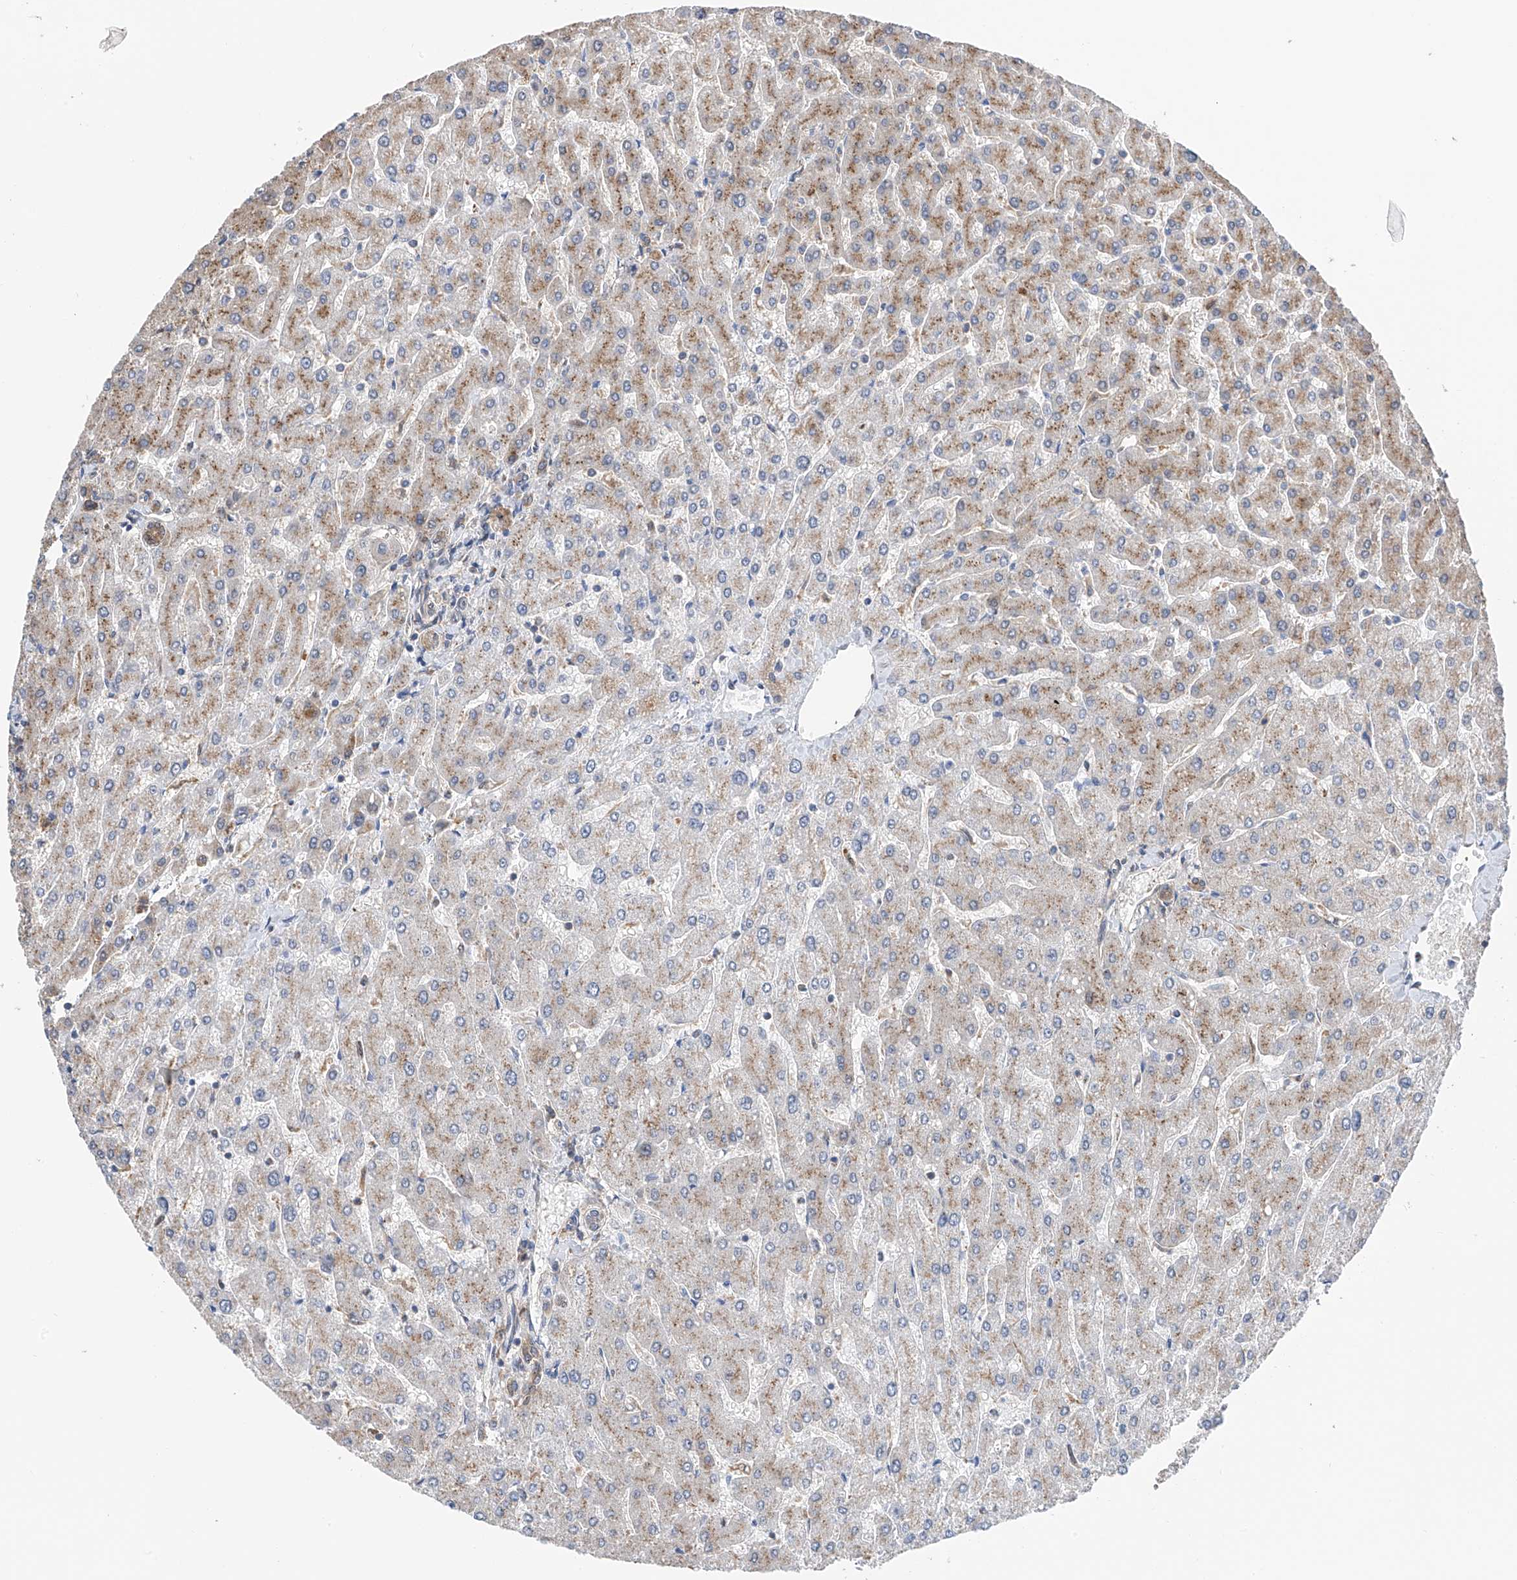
{"staining": {"intensity": "moderate", "quantity": ">75%", "location": "cytoplasmic/membranous"}, "tissue": "liver", "cell_type": "Cholangiocytes", "image_type": "normal", "snomed": [{"axis": "morphology", "description": "Normal tissue, NOS"}, {"axis": "topography", "description": "Liver"}], "caption": "An immunohistochemistry (IHC) image of unremarkable tissue is shown. Protein staining in brown highlights moderate cytoplasmic/membranous positivity in liver within cholangiocytes.", "gene": "CHPF", "patient": {"sex": "male", "age": 55}}